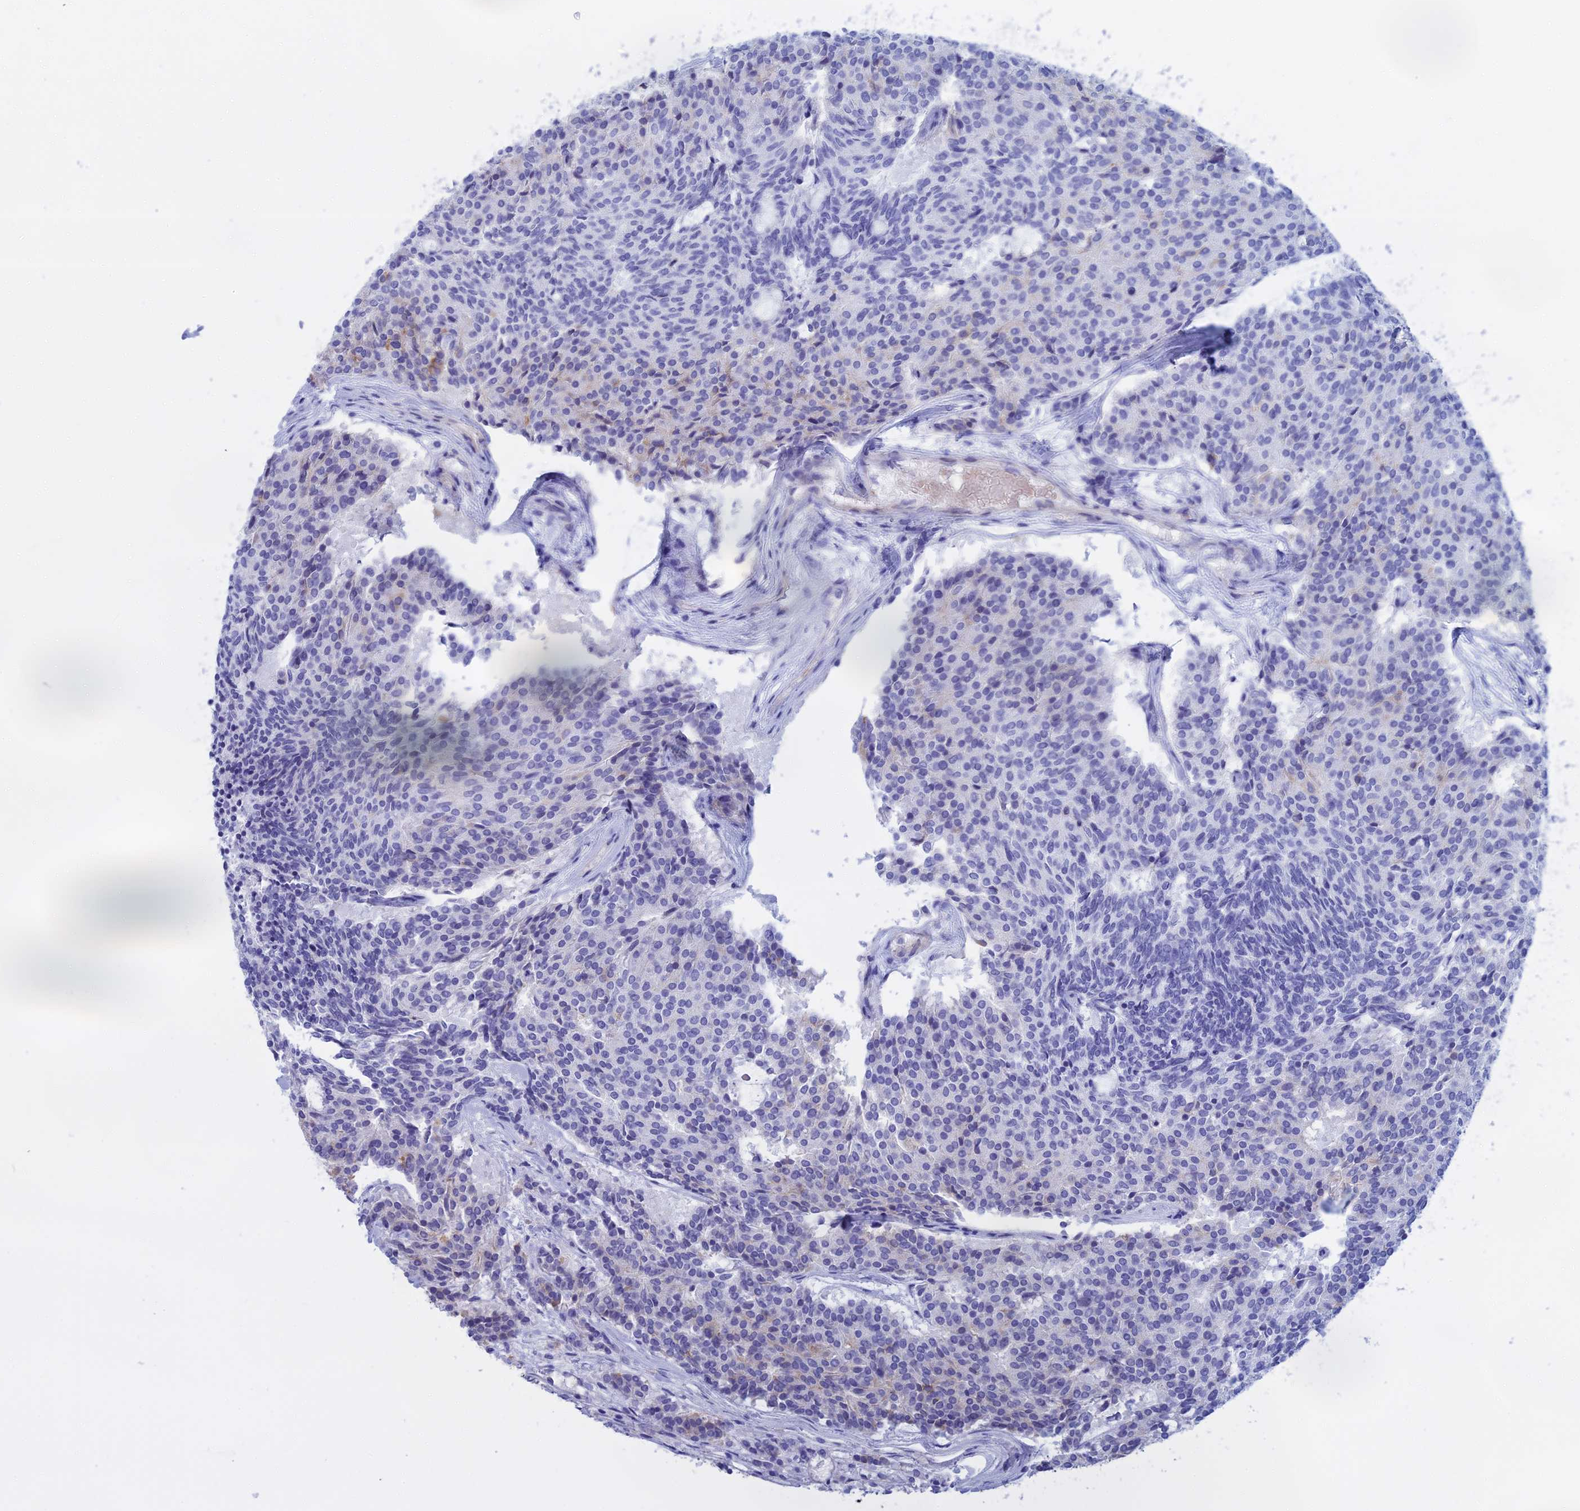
{"staining": {"intensity": "negative", "quantity": "none", "location": "none"}, "tissue": "carcinoid", "cell_type": "Tumor cells", "image_type": "cancer", "snomed": [{"axis": "morphology", "description": "Carcinoid, malignant, NOS"}, {"axis": "topography", "description": "Pancreas"}], "caption": "The immunohistochemistry histopathology image has no significant staining in tumor cells of carcinoid tissue.", "gene": "SLC2A6", "patient": {"sex": "female", "age": 54}}